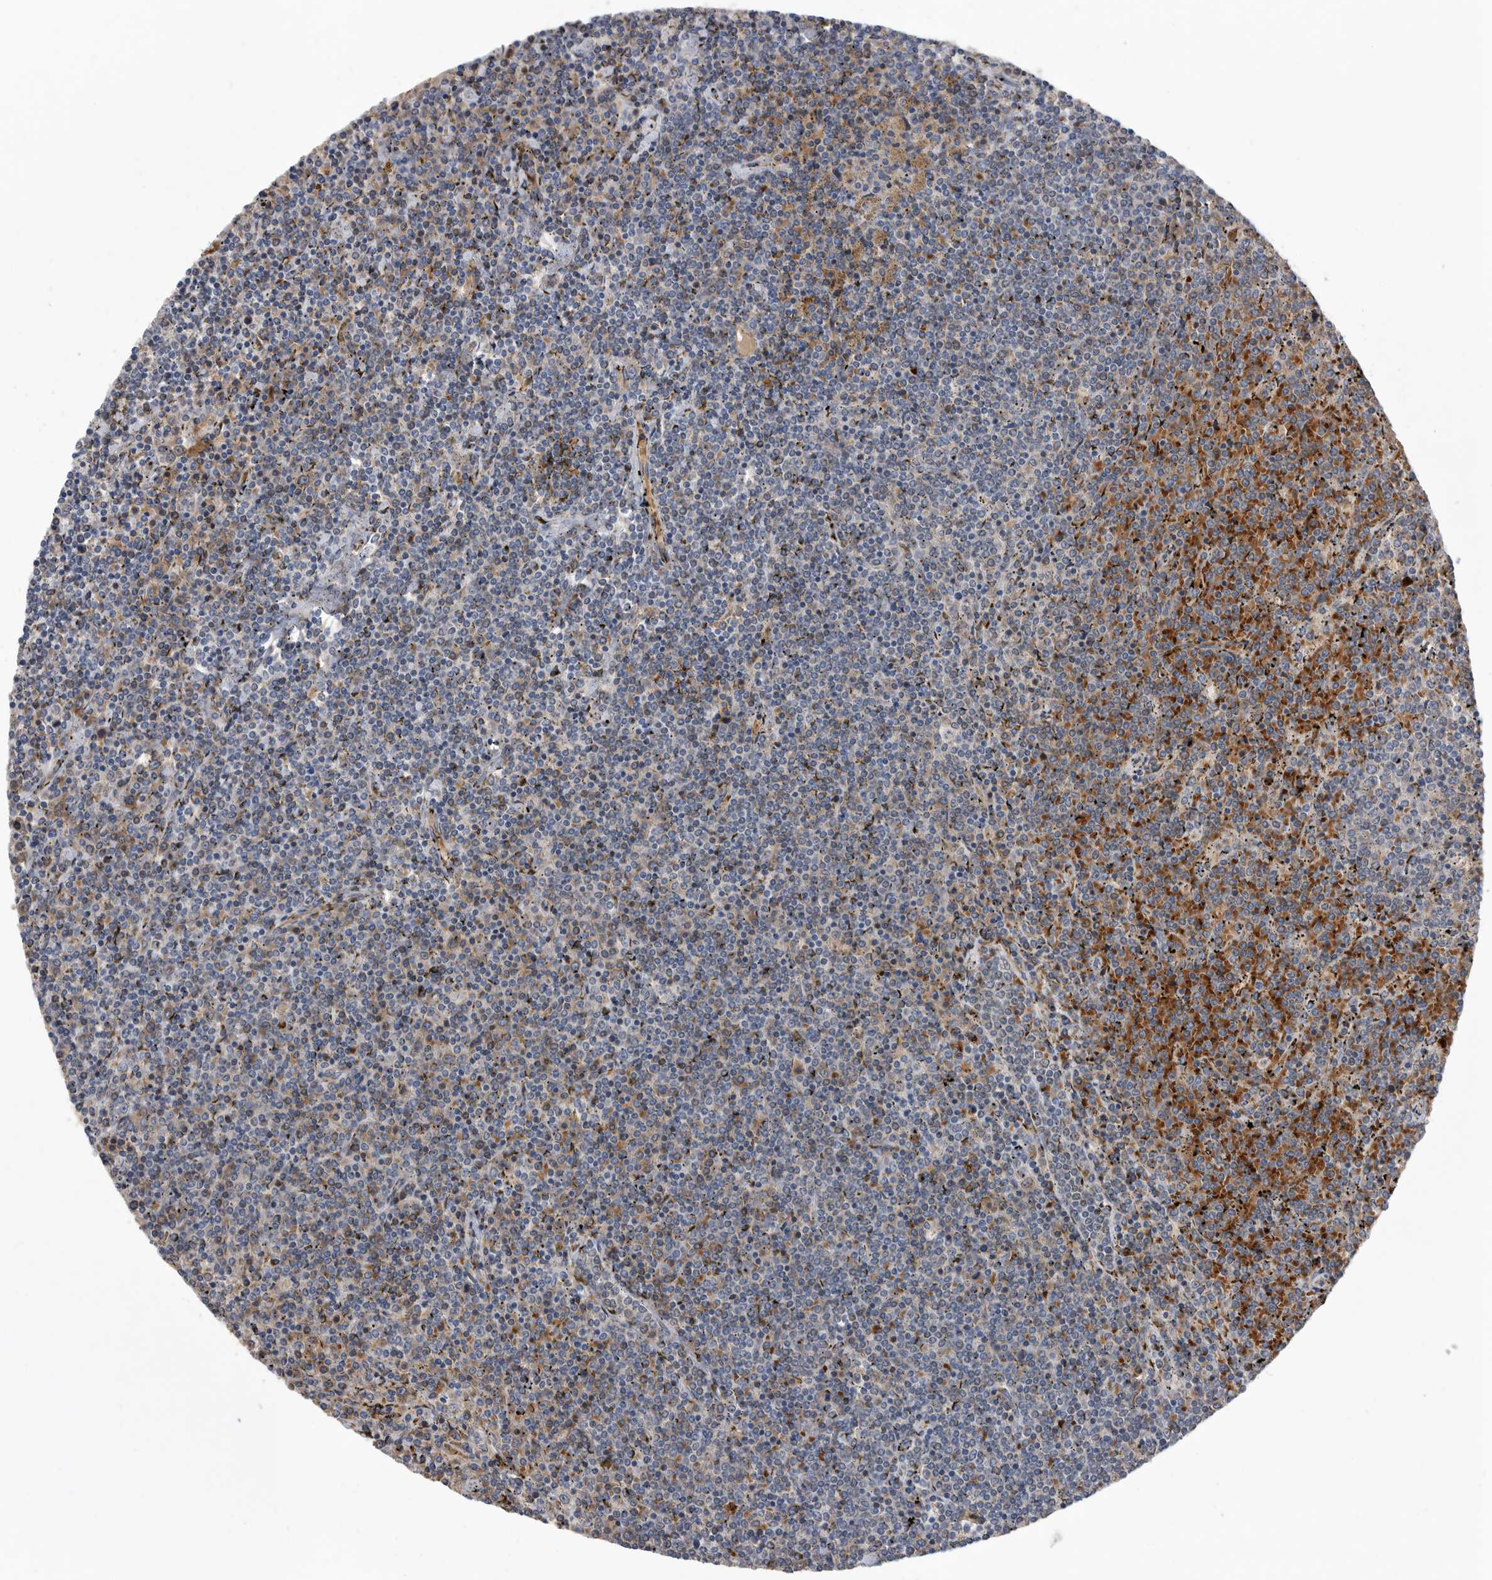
{"staining": {"intensity": "negative", "quantity": "none", "location": "none"}, "tissue": "lymphoma", "cell_type": "Tumor cells", "image_type": "cancer", "snomed": [{"axis": "morphology", "description": "Malignant lymphoma, non-Hodgkin's type, Low grade"}, {"axis": "topography", "description": "Spleen"}], "caption": "Tumor cells show no significant positivity in lymphoma.", "gene": "CRISPLD2", "patient": {"sex": "female", "age": 19}}